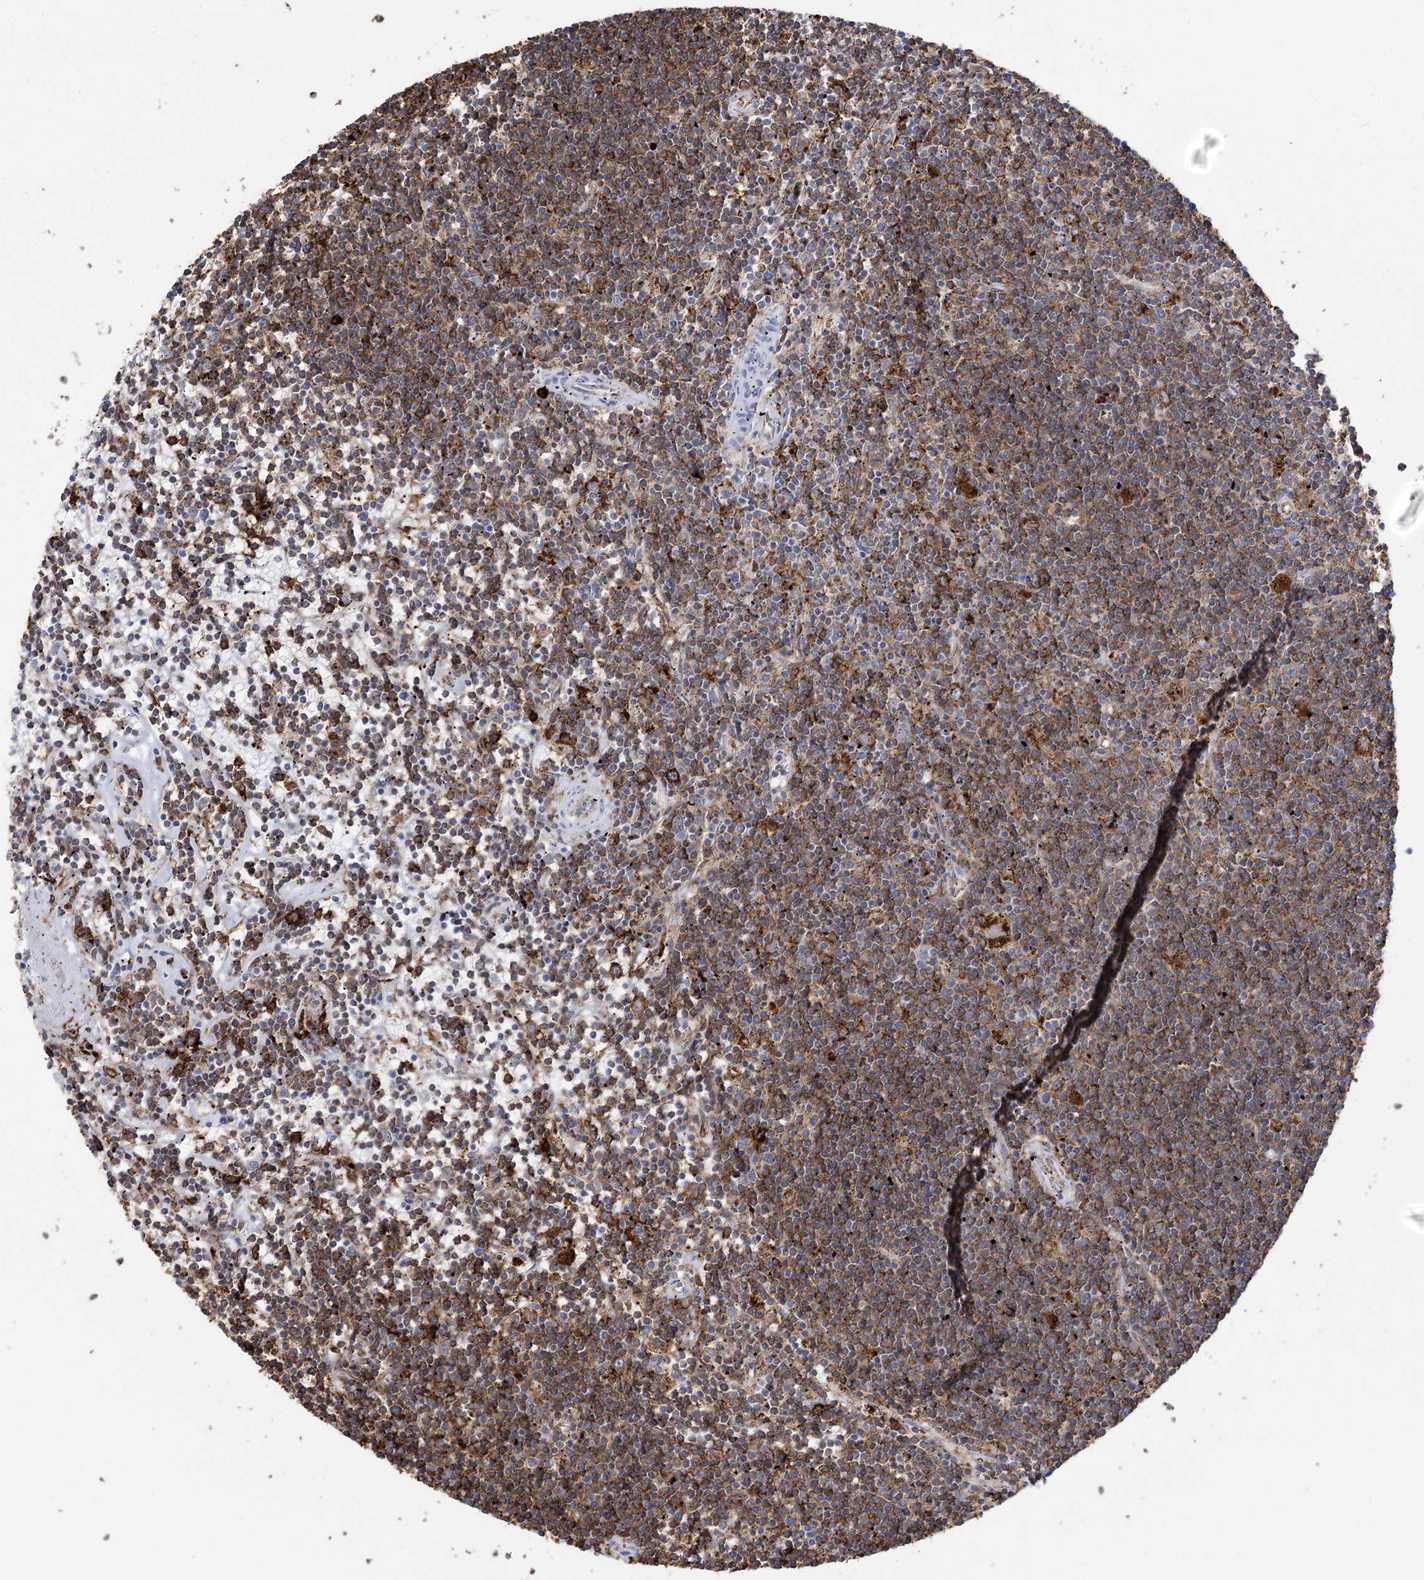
{"staining": {"intensity": "moderate", "quantity": "25%-75%", "location": "cytoplasmic/membranous"}, "tissue": "lymphoma", "cell_type": "Tumor cells", "image_type": "cancer", "snomed": [{"axis": "morphology", "description": "Malignant lymphoma, non-Hodgkin's type, Low grade"}, {"axis": "topography", "description": "Spleen"}], "caption": "This photomicrograph exhibits lymphoma stained with IHC to label a protein in brown. The cytoplasmic/membranous of tumor cells show moderate positivity for the protein. Nuclei are counter-stained blue.", "gene": "PIWIL4", "patient": {"sex": "male", "age": 76}}